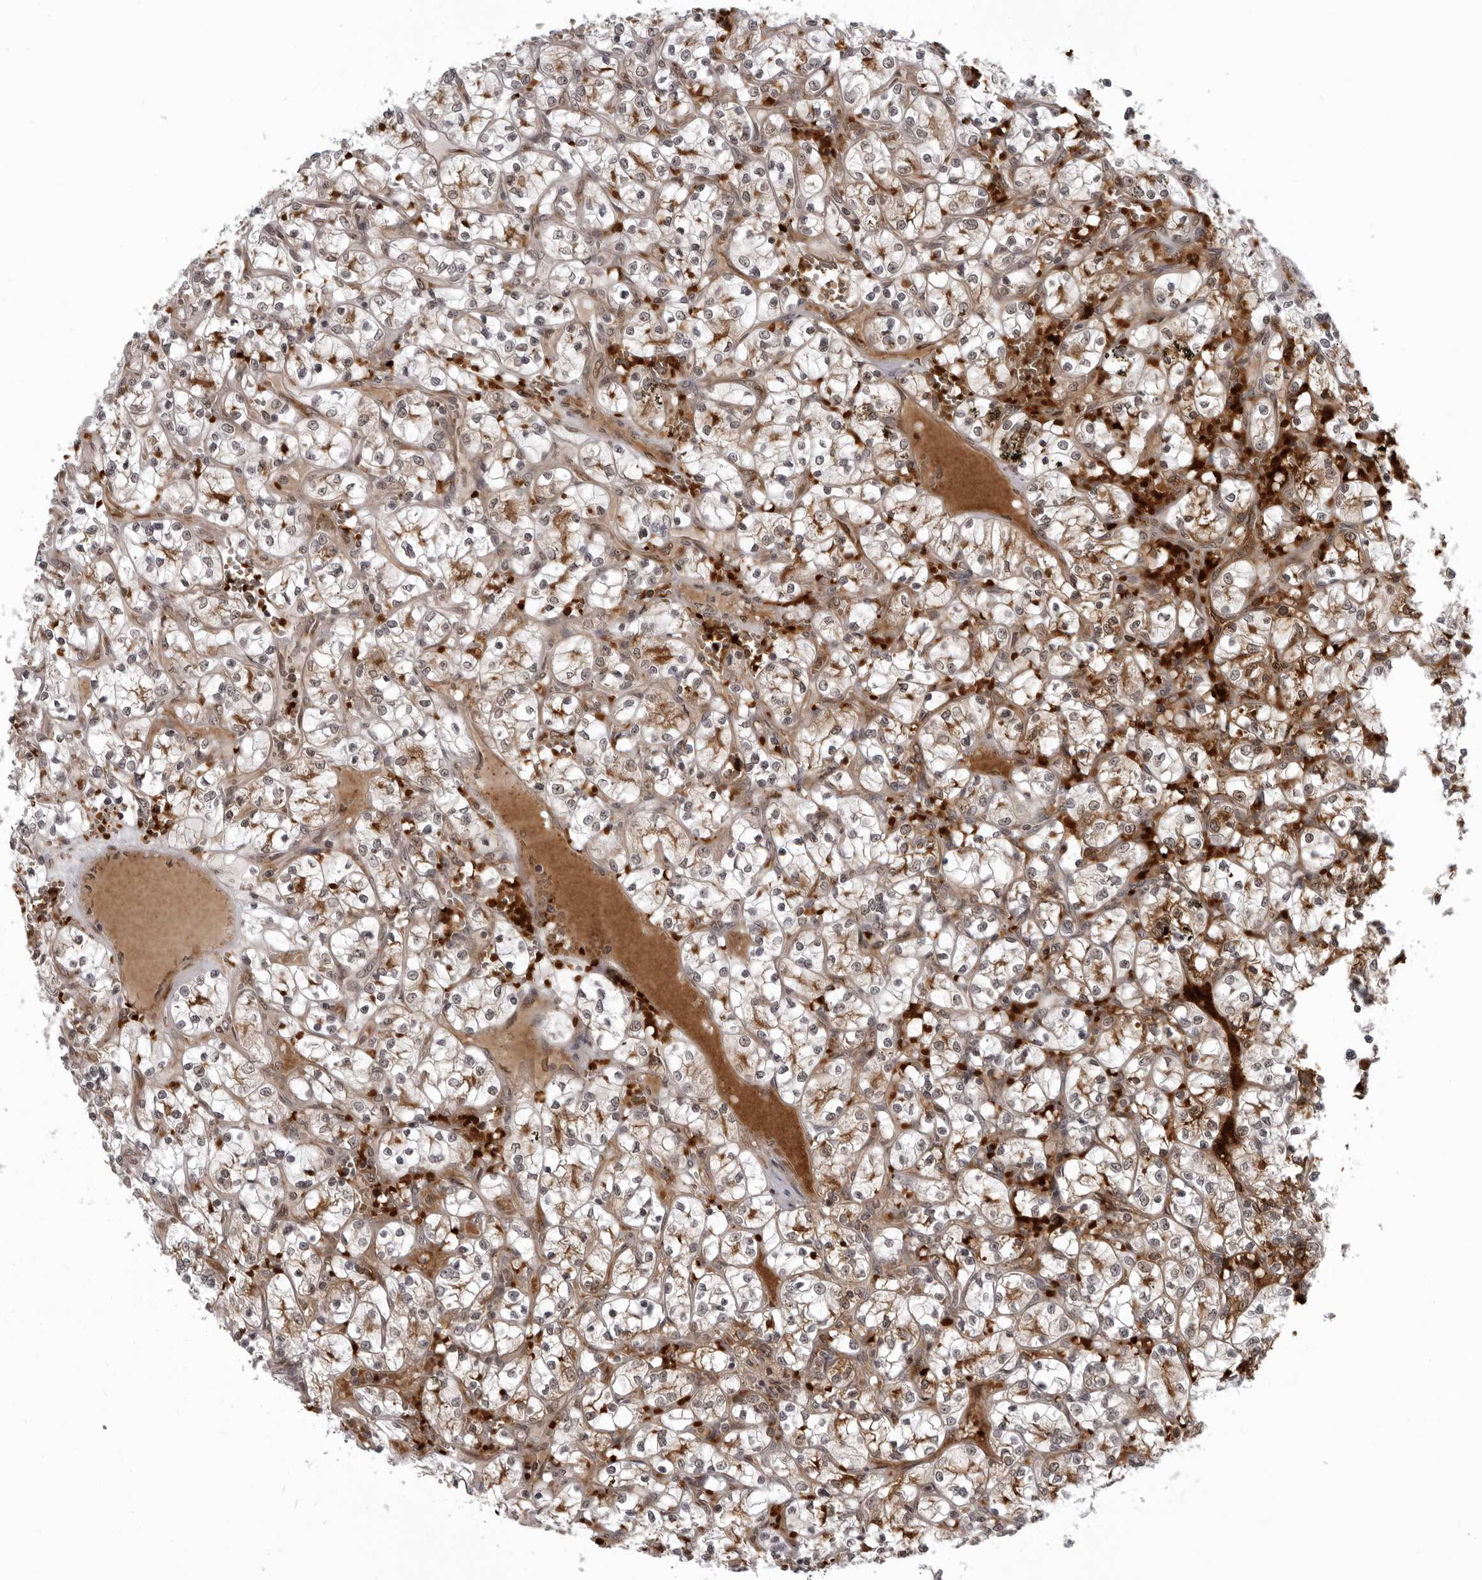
{"staining": {"intensity": "strong", "quantity": ">75%", "location": "cytoplasmic/membranous"}, "tissue": "renal cancer", "cell_type": "Tumor cells", "image_type": "cancer", "snomed": [{"axis": "morphology", "description": "Adenocarcinoma, NOS"}, {"axis": "topography", "description": "Kidney"}], "caption": "Strong cytoplasmic/membranous expression for a protein is present in approximately >75% of tumor cells of renal cancer (adenocarcinoma) using immunohistochemistry (IHC).", "gene": "THOP1", "patient": {"sex": "female", "age": 69}}